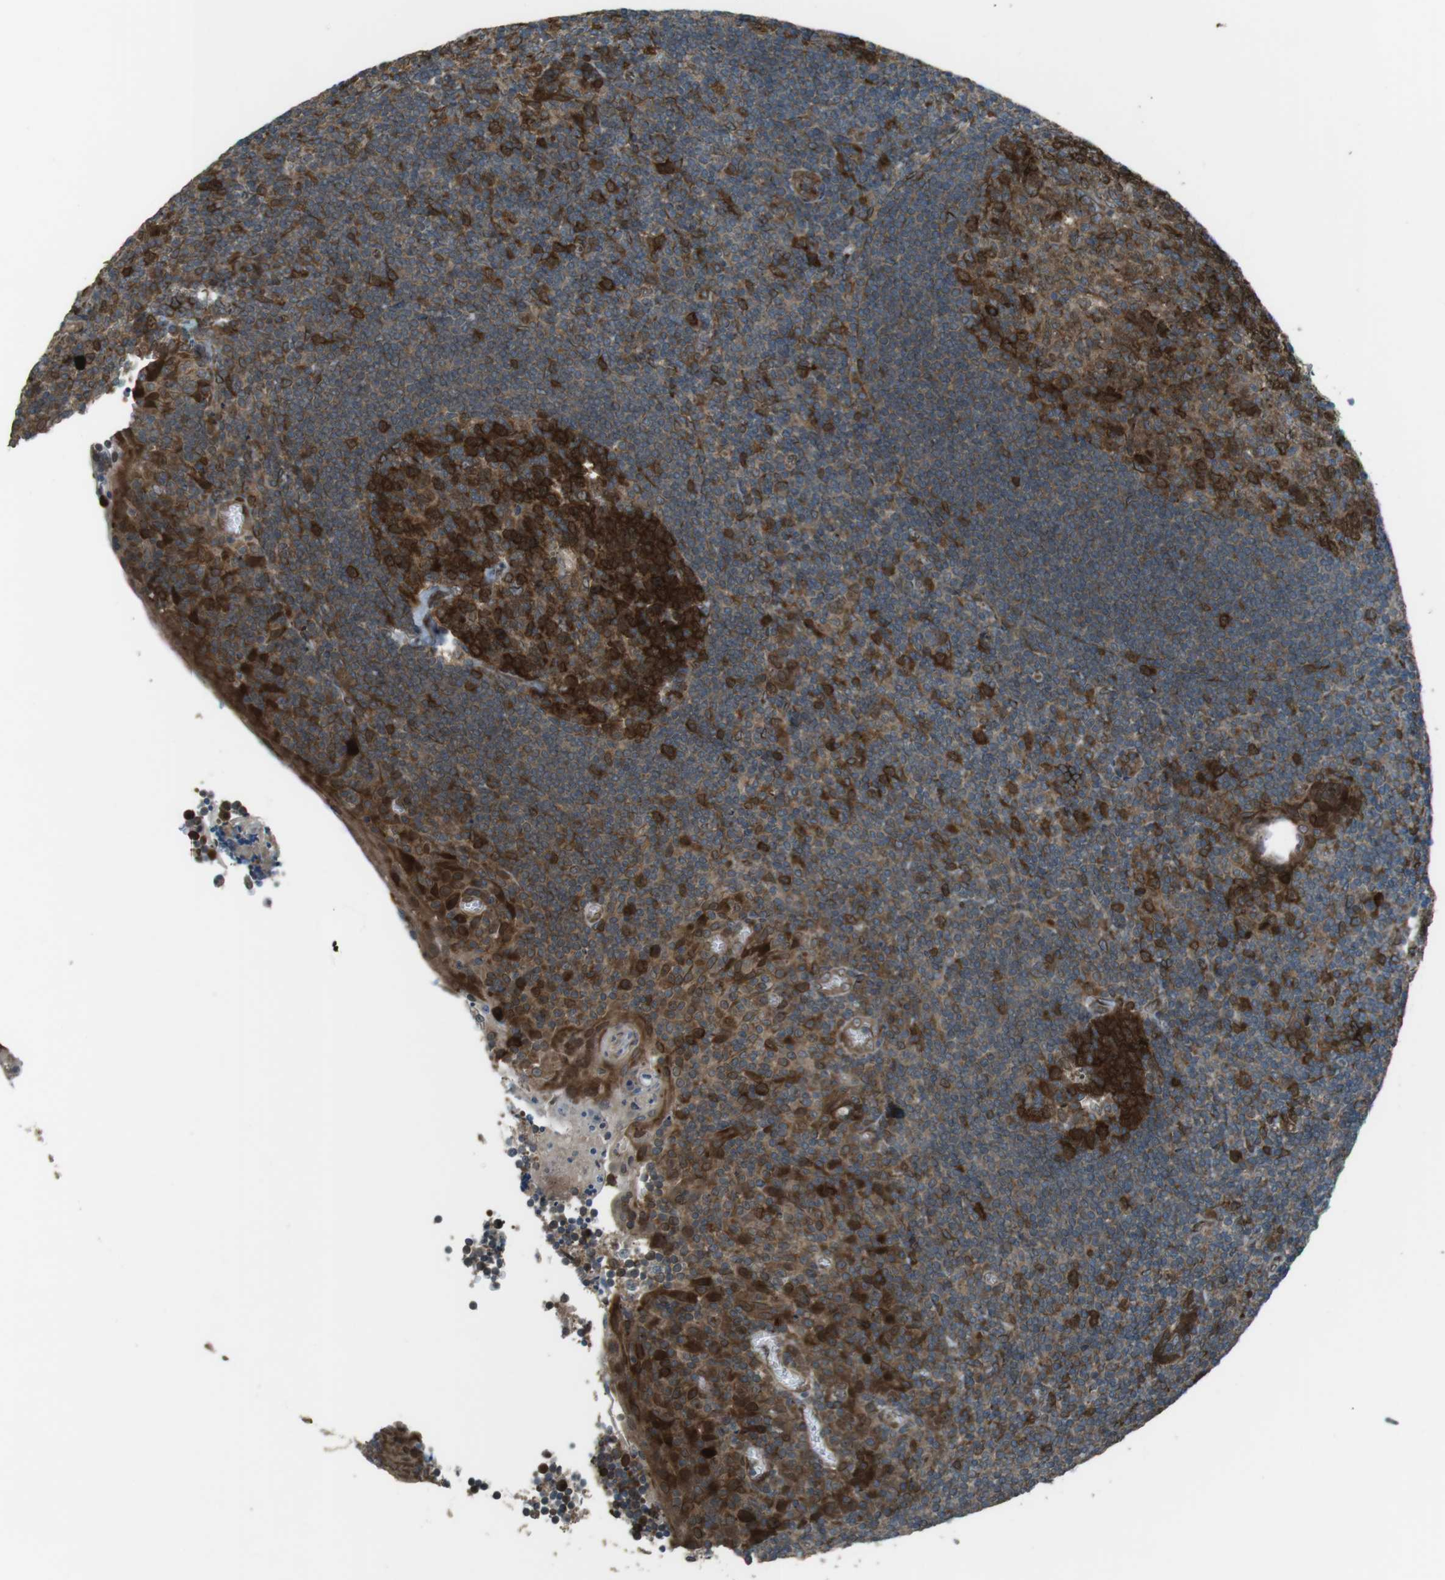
{"staining": {"intensity": "strong", "quantity": "25%-75%", "location": "cytoplasmic/membranous"}, "tissue": "tonsil", "cell_type": "Germinal center cells", "image_type": "normal", "snomed": [{"axis": "morphology", "description": "Normal tissue, NOS"}, {"axis": "topography", "description": "Tonsil"}], "caption": "This is a photomicrograph of immunohistochemistry staining of normal tonsil, which shows strong staining in the cytoplasmic/membranous of germinal center cells.", "gene": "ZNF330", "patient": {"sex": "male", "age": 37}}